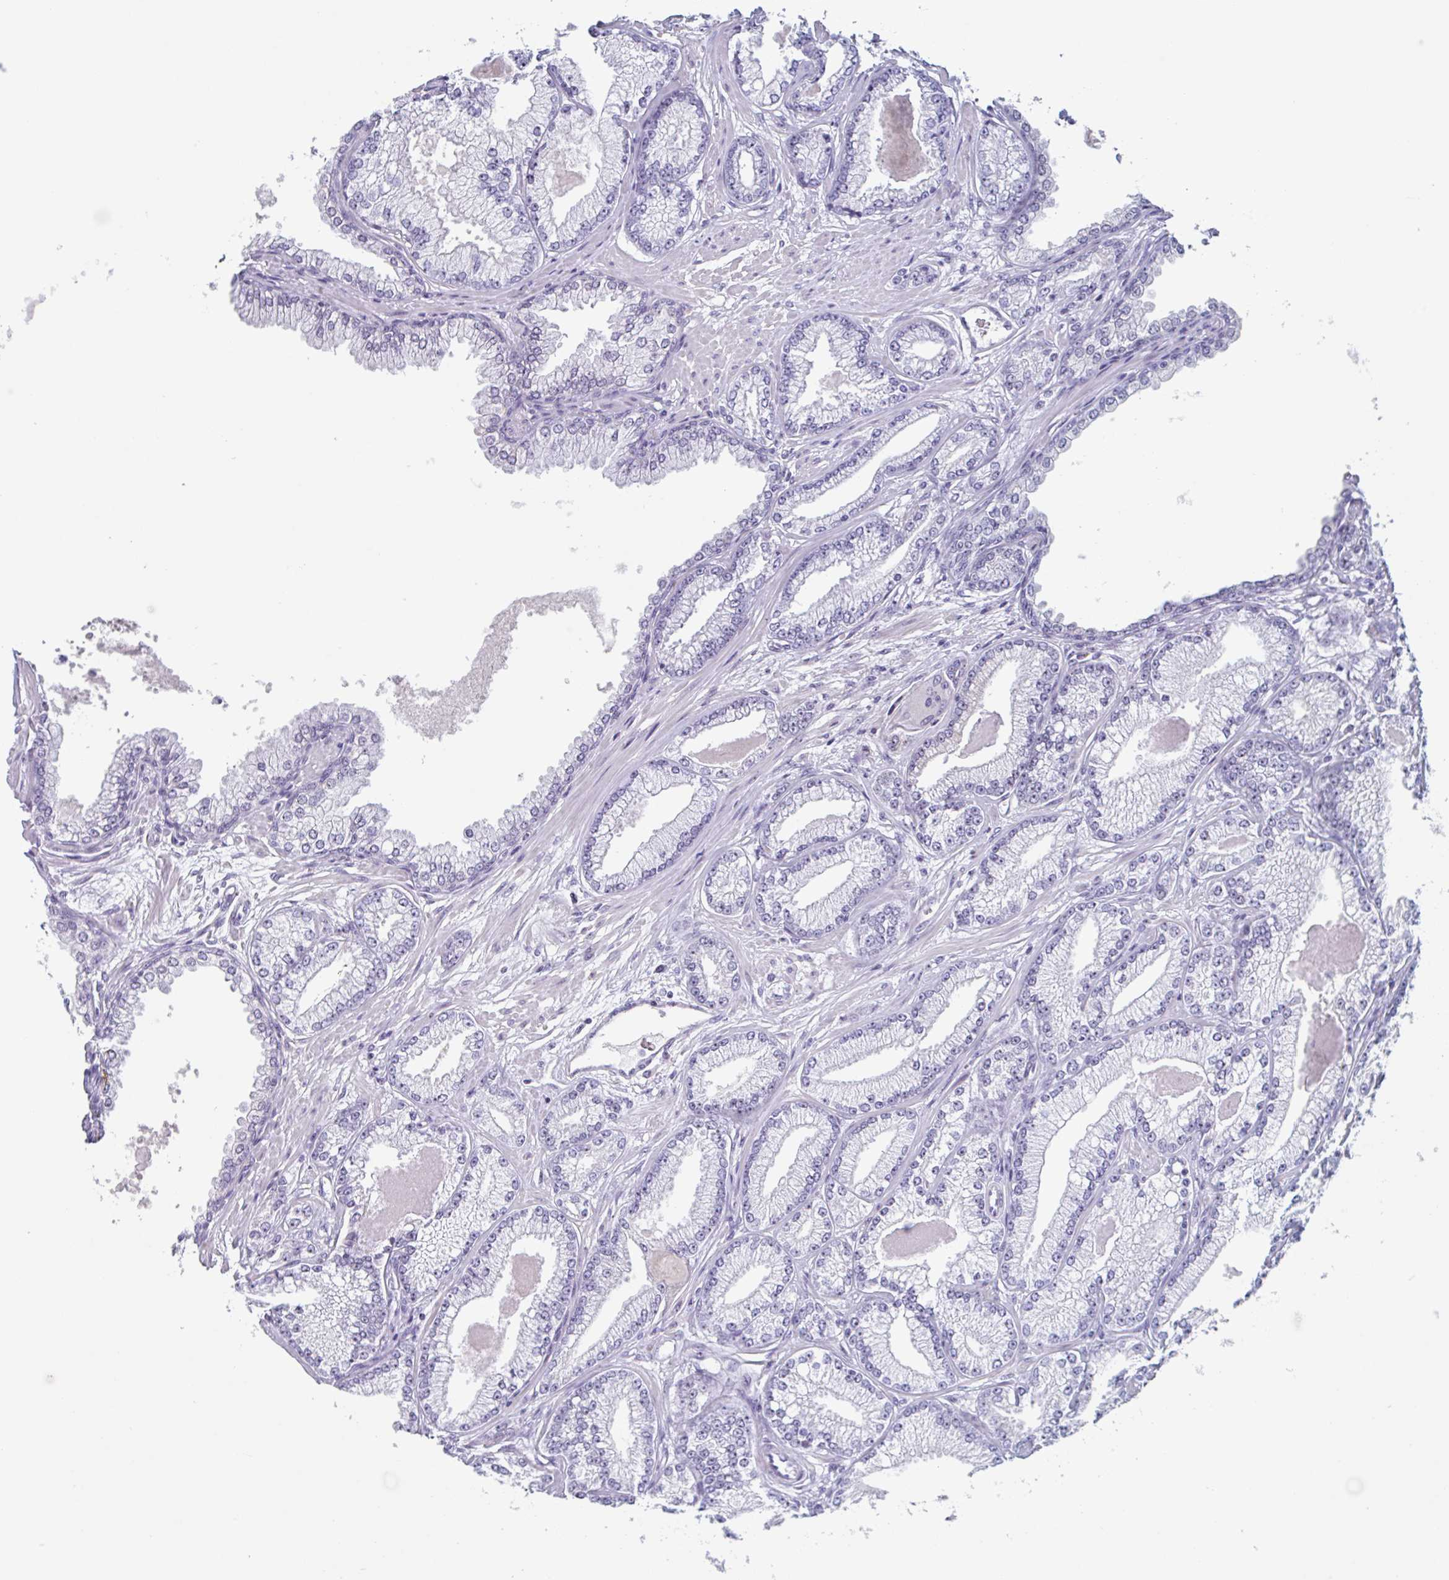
{"staining": {"intensity": "negative", "quantity": "none", "location": "none"}, "tissue": "prostate cancer", "cell_type": "Tumor cells", "image_type": "cancer", "snomed": [{"axis": "morphology", "description": "Adenocarcinoma, Low grade"}, {"axis": "topography", "description": "Prostate"}], "caption": "The photomicrograph displays no significant staining in tumor cells of low-grade adenocarcinoma (prostate). (DAB (3,3'-diaminobenzidine) IHC with hematoxylin counter stain).", "gene": "LENG9", "patient": {"sex": "male", "age": 64}}